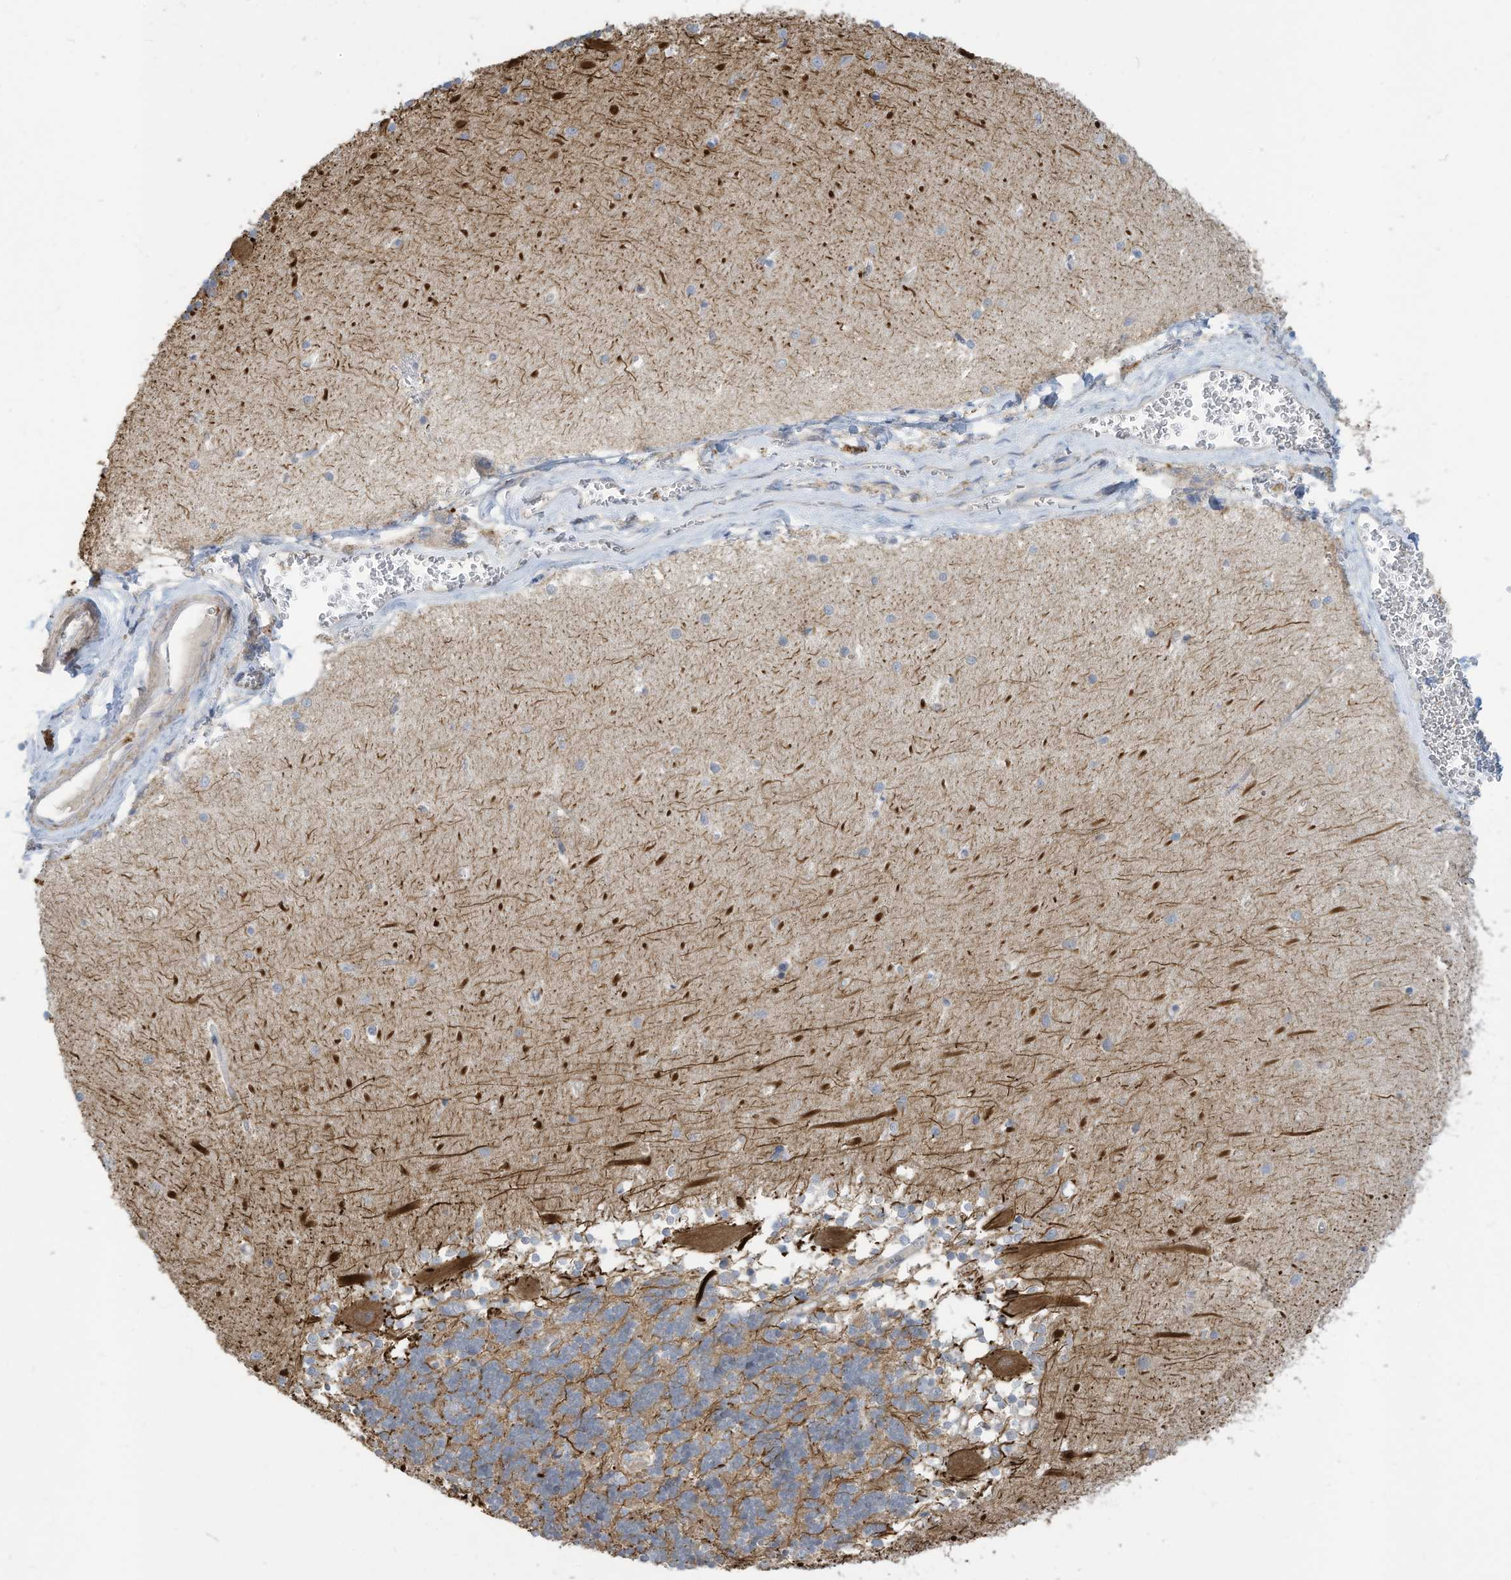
{"staining": {"intensity": "weak", "quantity": "25%-75%", "location": "cytoplasmic/membranous"}, "tissue": "cerebellum", "cell_type": "Cells in granular layer", "image_type": "normal", "snomed": [{"axis": "morphology", "description": "Normal tissue, NOS"}, {"axis": "topography", "description": "Cerebellum"}], "caption": "Brown immunohistochemical staining in benign human cerebellum displays weak cytoplasmic/membranous staining in approximately 25%-75% of cells in granular layer.", "gene": "GTPBP2", "patient": {"sex": "male", "age": 37}}